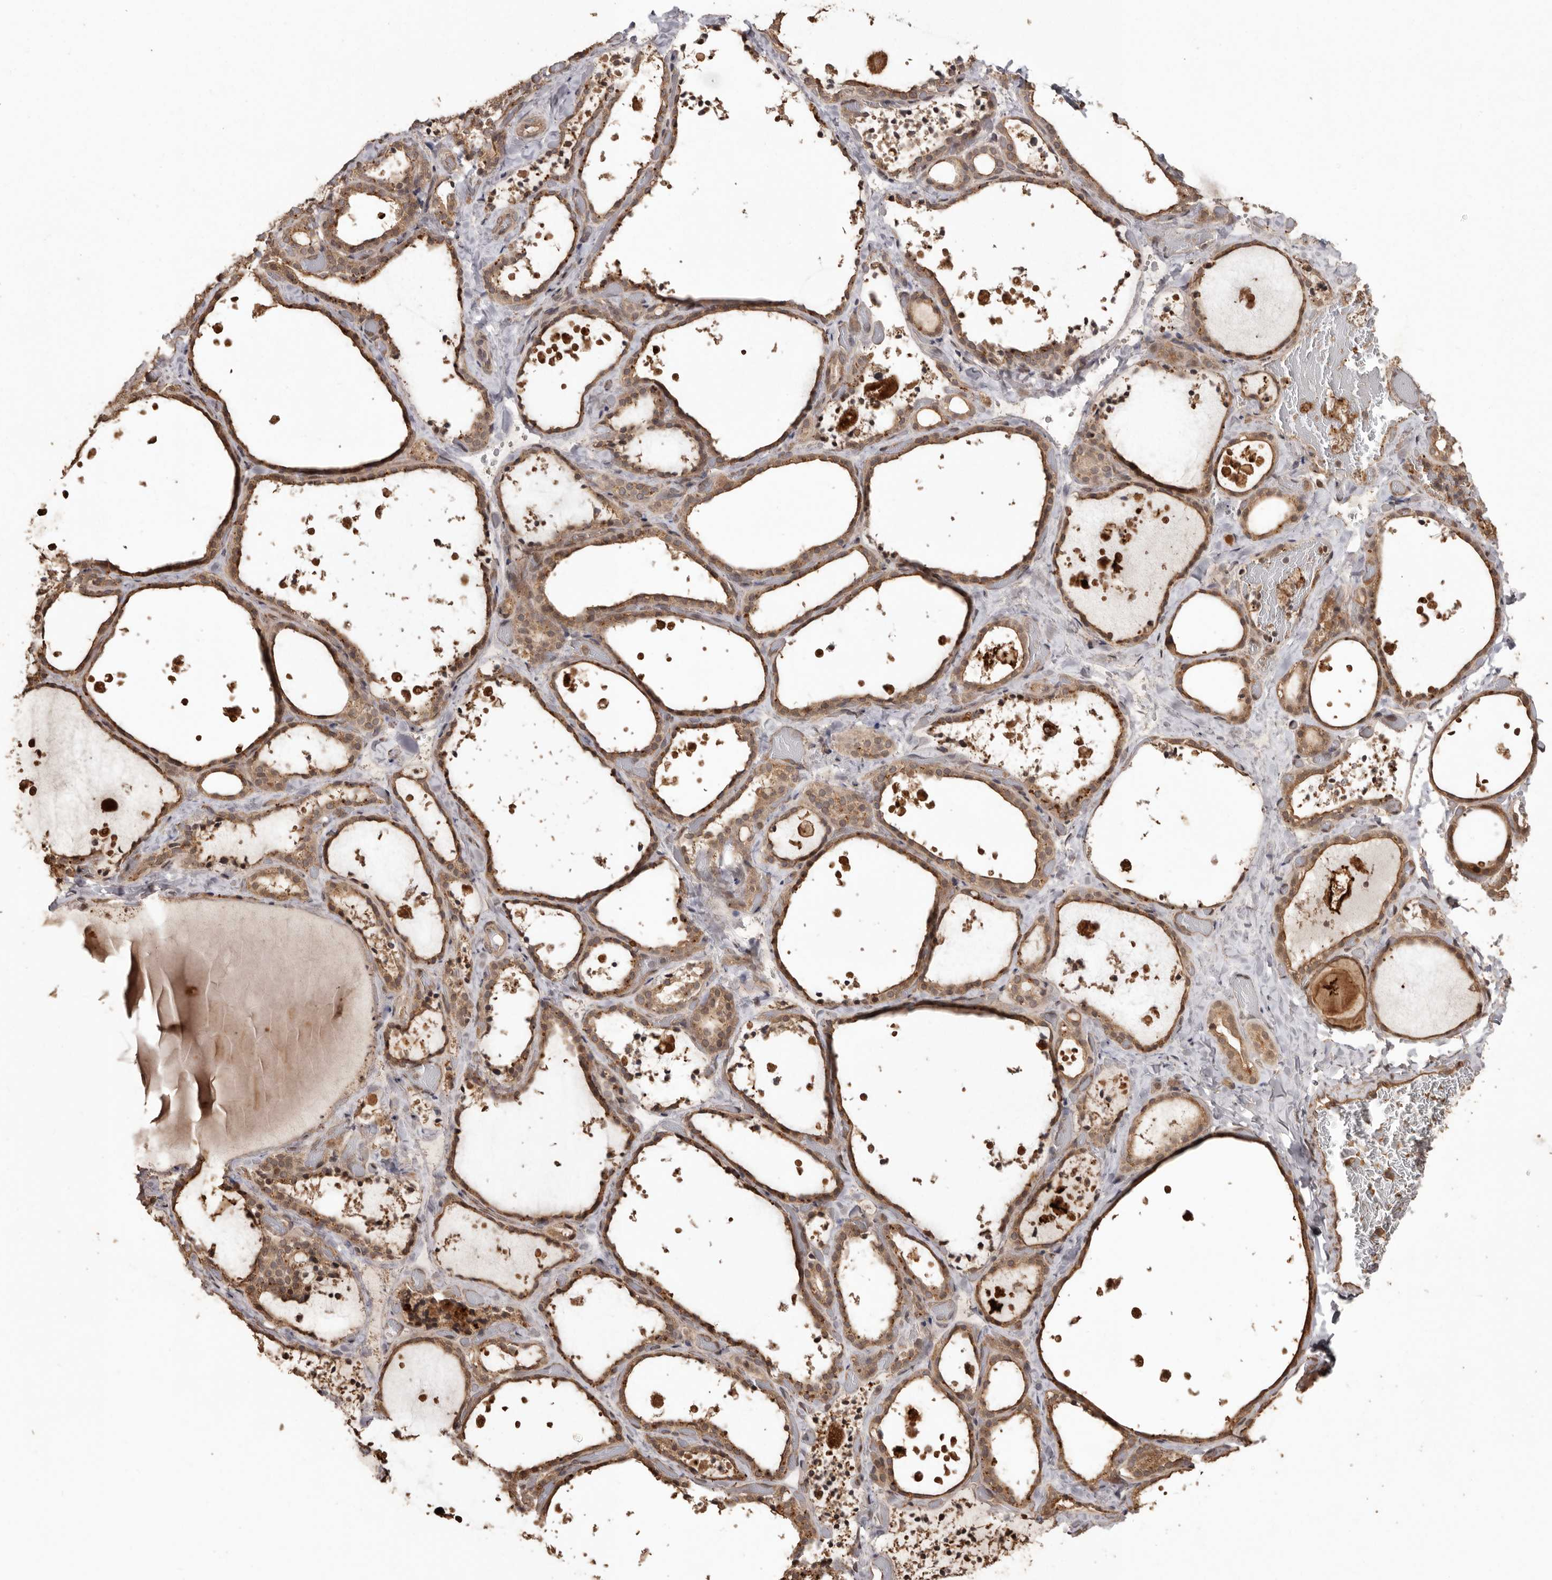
{"staining": {"intensity": "moderate", "quantity": ">75%", "location": "cytoplasmic/membranous"}, "tissue": "thyroid gland", "cell_type": "Glandular cells", "image_type": "normal", "snomed": [{"axis": "morphology", "description": "Normal tissue, NOS"}, {"axis": "topography", "description": "Thyroid gland"}], "caption": "Protein positivity by immunohistochemistry (IHC) demonstrates moderate cytoplasmic/membranous staining in about >75% of glandular cells in normal thyroid gland.", "gene": "NUP43", "patient": {"sex": "female", "age": 44}}